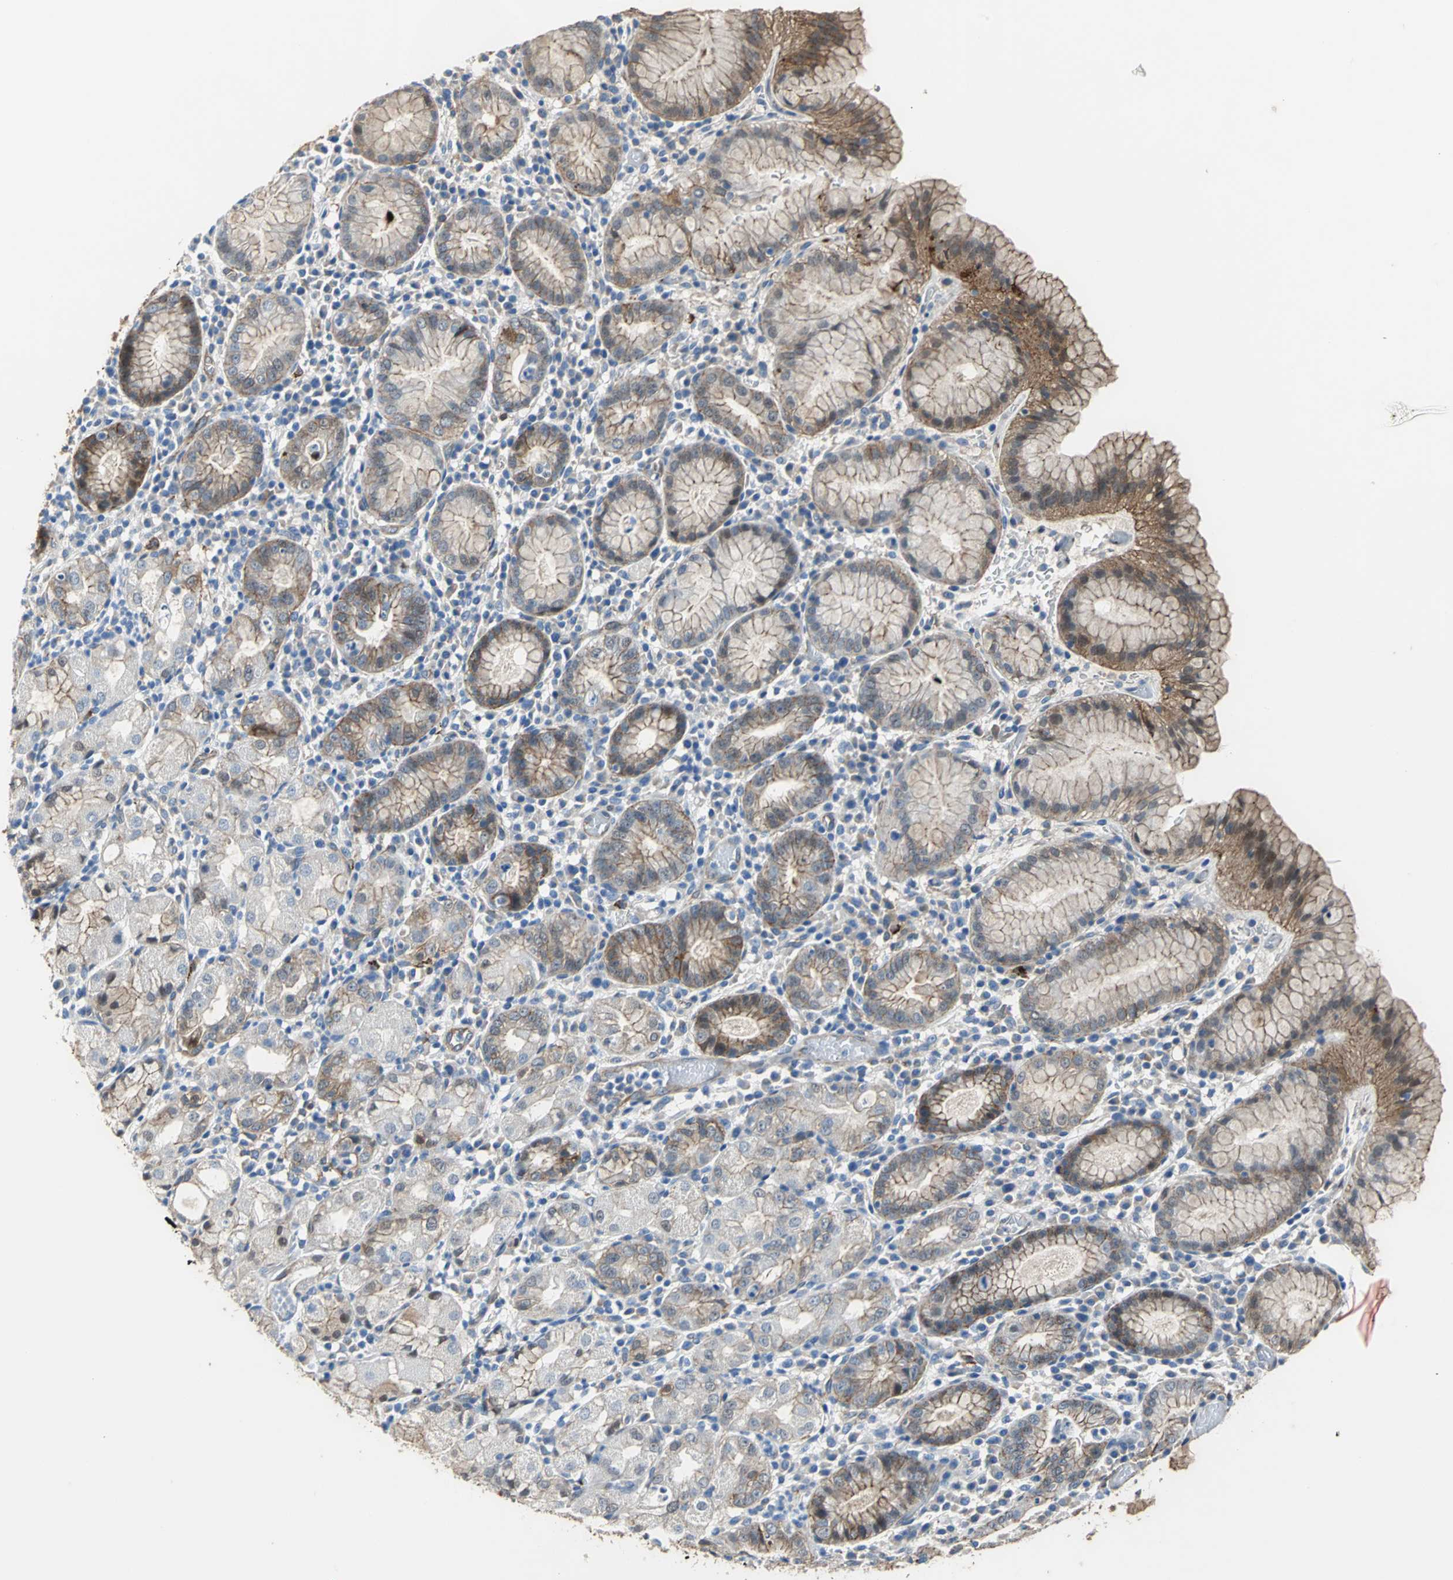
{"staining": {"intensity": "moderate", "quantity": "25%-75%", "location": "cytoplasmic/membranous"}, "tissue": "stomach", "cell_type": "Glandular cells", "image_type": "normal", "snomed": [{"axis": "morphology", "description": "Normal tissue, NOS"}, {"axis": "topography", "description": "Stomach"}, {"axis": "topography", "description": "Stomach, lower"}], "caption": "A high-resolution photomicrograph shows immunohistochemistry staining of normal stomach, which displays moderate cytoplasmic/membranous staining in about 25%-75% of glandular cells. The protein of interest is stained brown, and the nuclei are stained in blue (DAB (3,3'-diaminobenzidine) IHC with brightfield microscopy, high magnification).", "gene": "ENSG00000285130", "patient": {"sex": "female", "age": 75}}